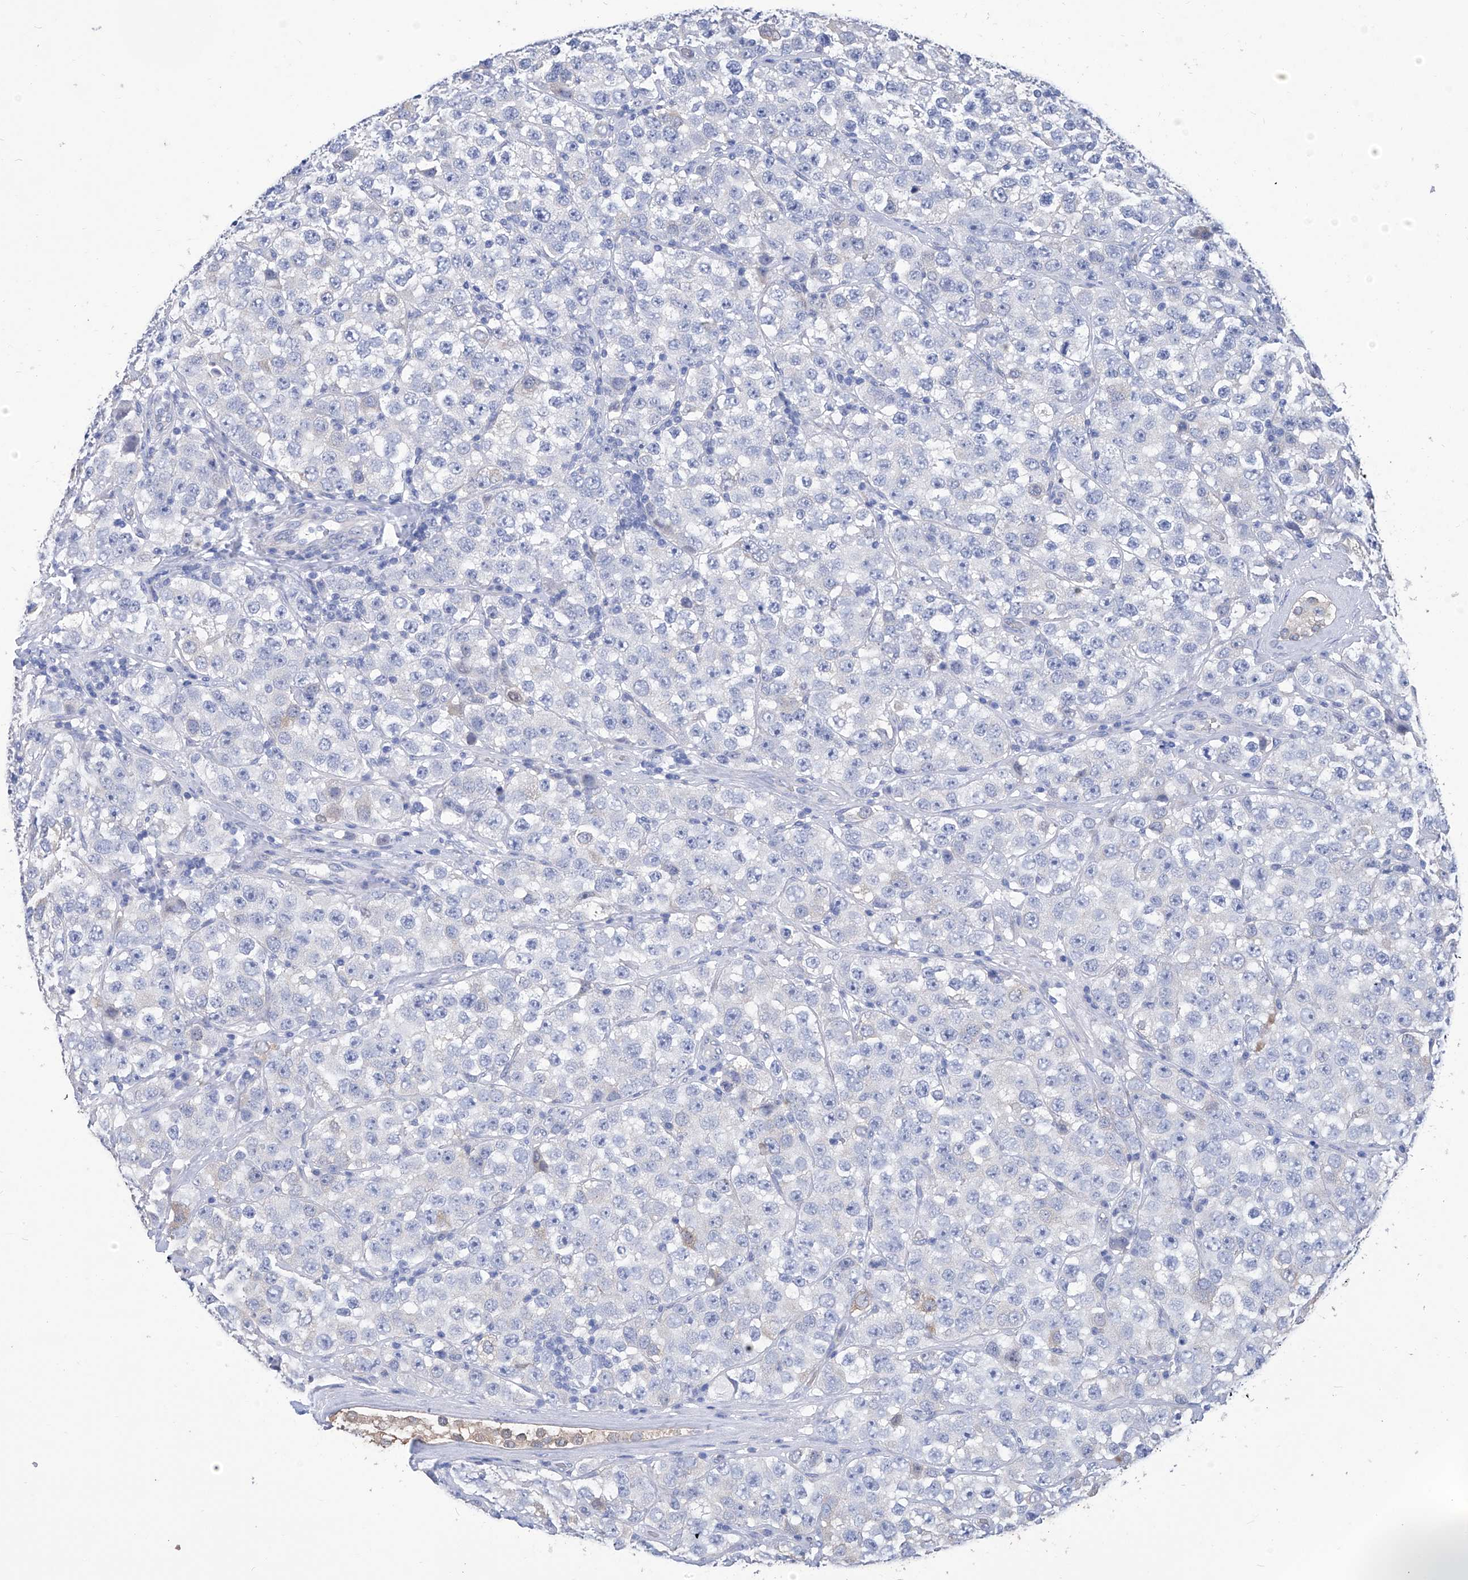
{"staining": {"intensity": "negative", "quantity": "none", "location": "none"}, "tissue": "testis cancer", "cell_type": "Tumor cells", "image_type": "cancer", "snomed": [{"axis": "morphology", "description": "Seminoma, NOS"}, {"axis": "topography", "description": "Testis"}], "caption": "Tumor cells are negative for protein expression in human testis seminoma.", "gene": "SMS", "patient": {"sex": "male", "age": 28}}